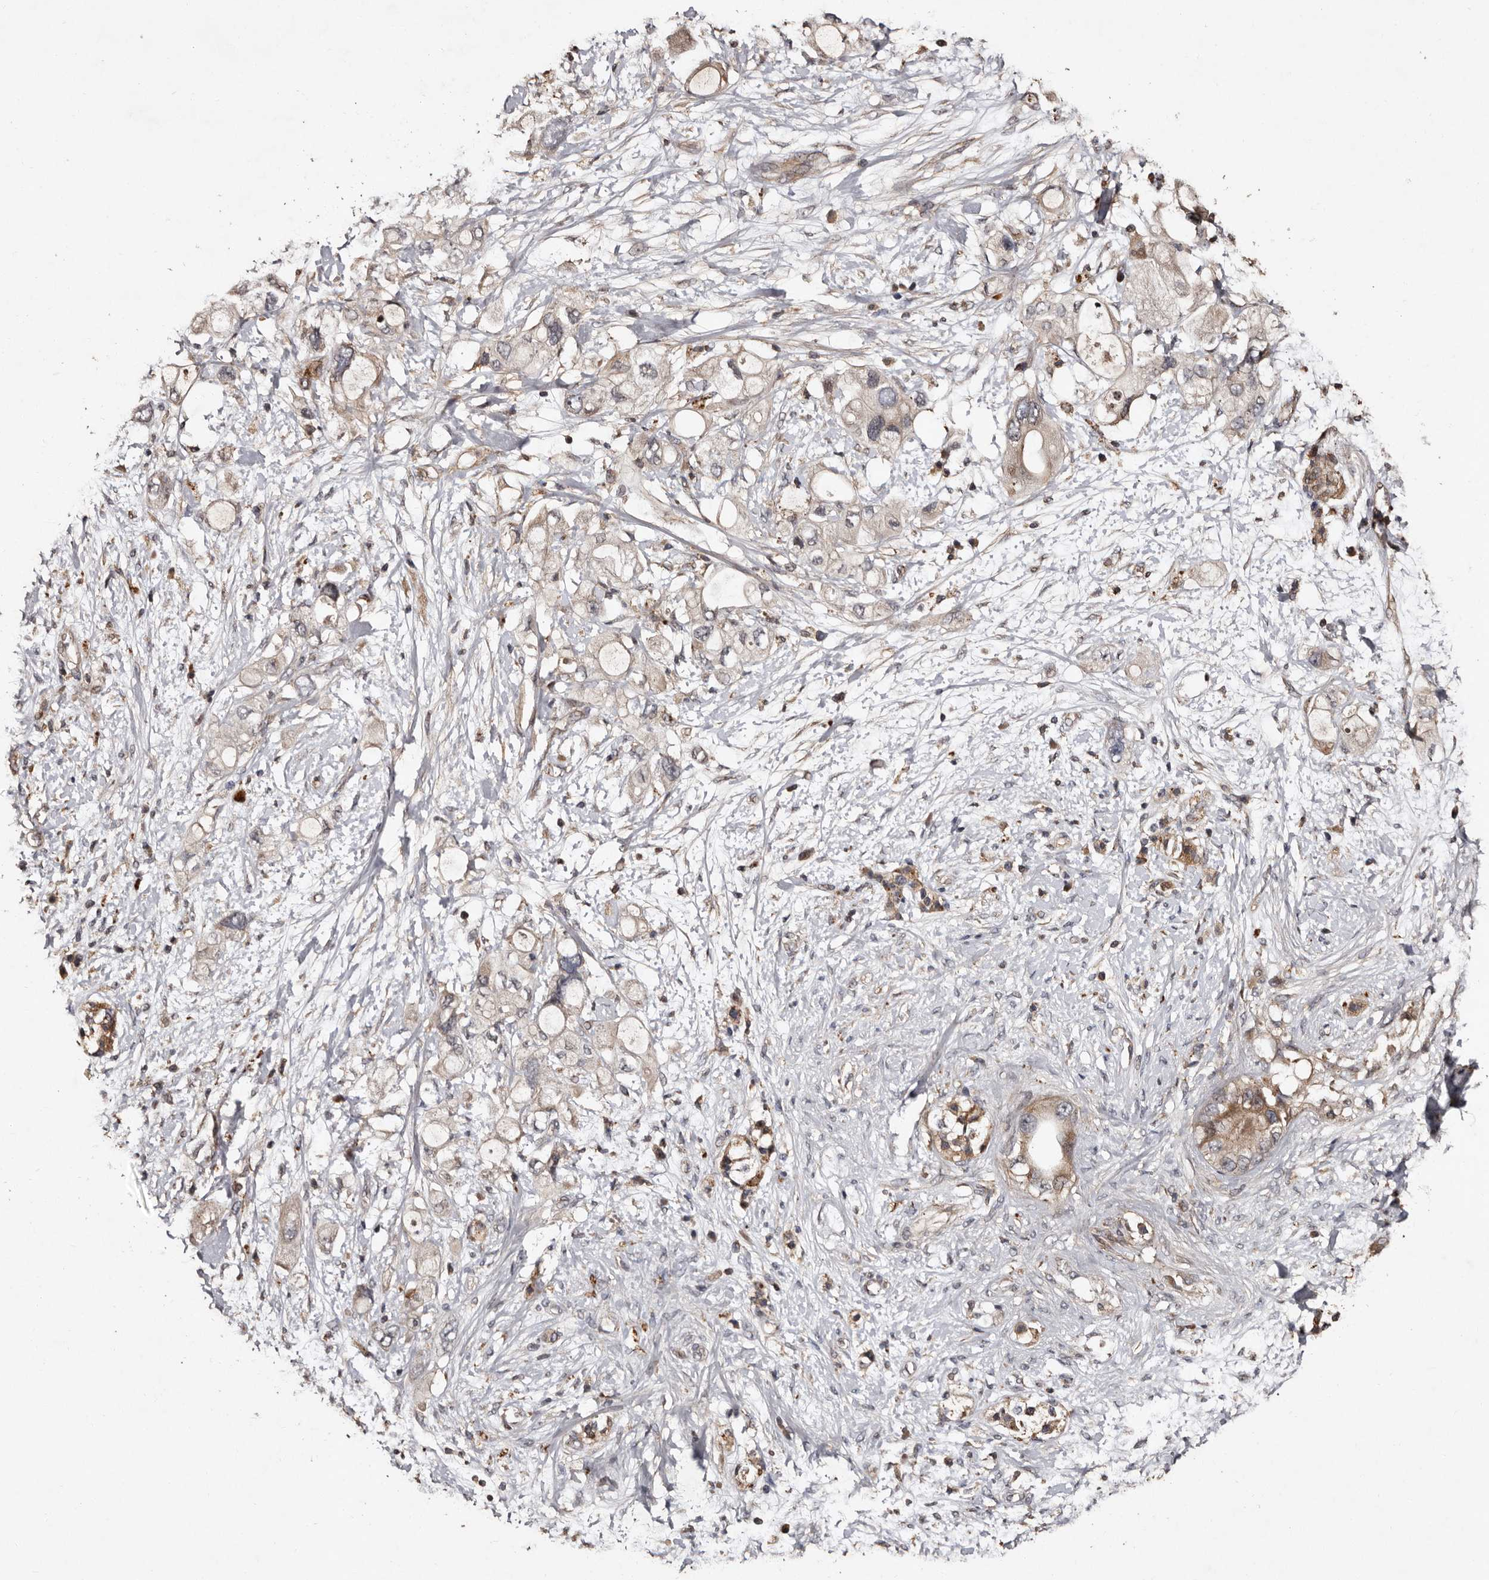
{"staining": {"intensity": "negative", "quantity": "none", "location": "none"}, "tissue": "pancreatic cancer", "cell_type": "Tumor cells", "image_type": "cancer", "snomed": [{"axis": "morphology", "description": "Adenocarcinoma, NOS"}, {"axis": "topography", "description": "Pancreas"}], "caption": "High magnification brightfield microscopy of adenocarcinoma (pancreatic) stained with DAB (brown) and counterstained with hematoxylin (blue): tumor cells show no significant positivity.", "gene": "PRKD3", "patient": {"sex": "female", "age": 56}}